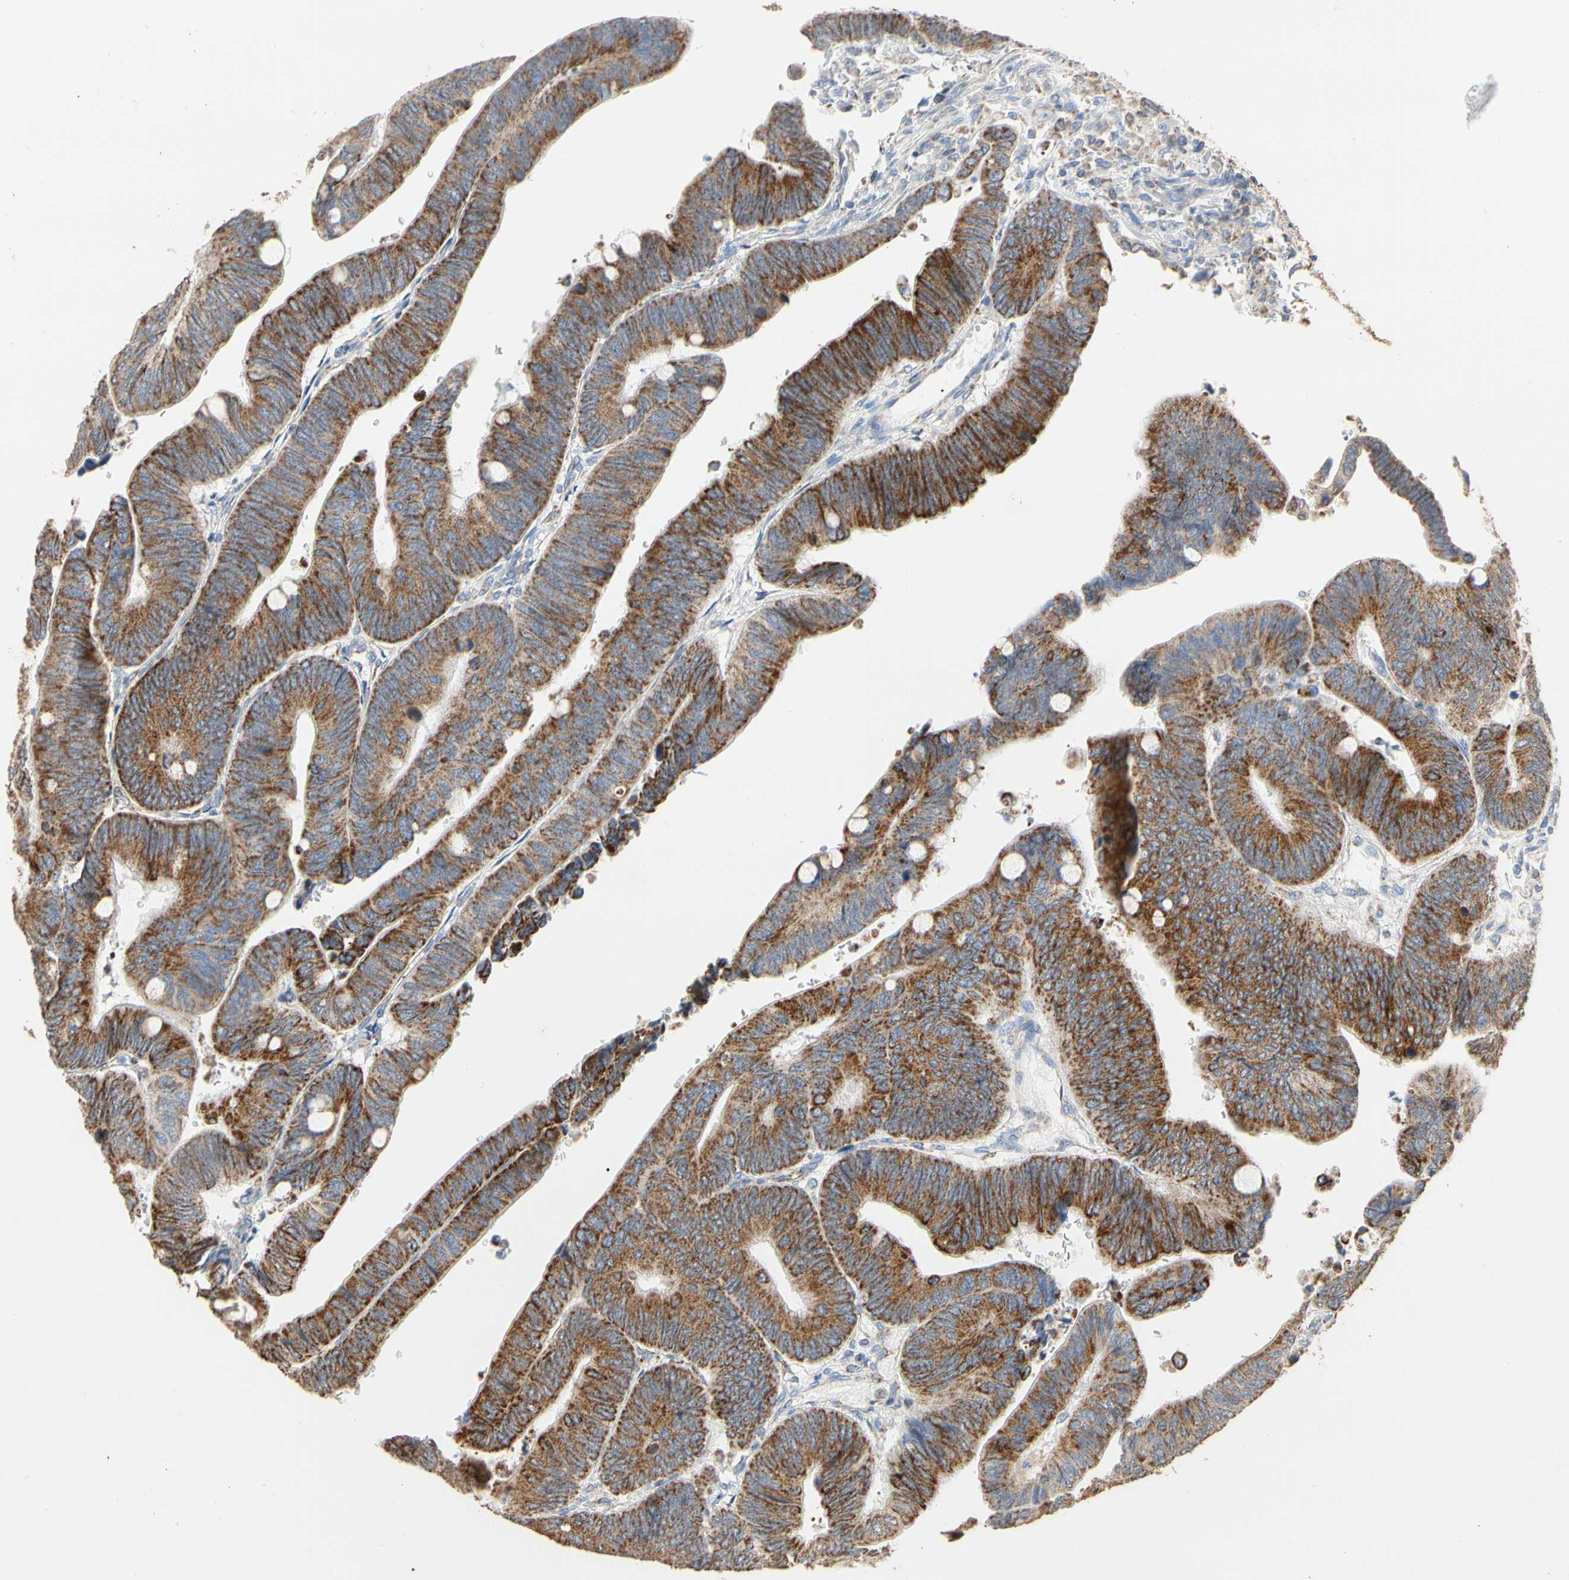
{"staining": {"intensity": "moderate", "quantity": ">75%", "location": "cytoplasmic/membranous"}, "tissue": "colorectal cancer", "cell_type": "Tumor cells", "image_type": "cancer", "snomed": [{"axis": "morphology", "description": "Normal tissue, NOS"}, {"axis": "morphology", "description": "Adenocarcinoma, NOS"}, {"axis": "topography", "description": "Rectum"}, {"axis": "topography", "description": "Peripheral nerve tissue"}], "caption": "Colorectal adenocarcinoma was stained to show a protein in brown. There is medium levels of moderate cytoplasmic/membranous expression in about >75% of tumor cells. Using DAB (3,3'-diaminobenzidine) (brown) and hematoxylin (blue) stains, captured at high magnification using brightfield microscopy.", "gene": "TUBA1A", "patient": {"sex": "male", "age": 92}}